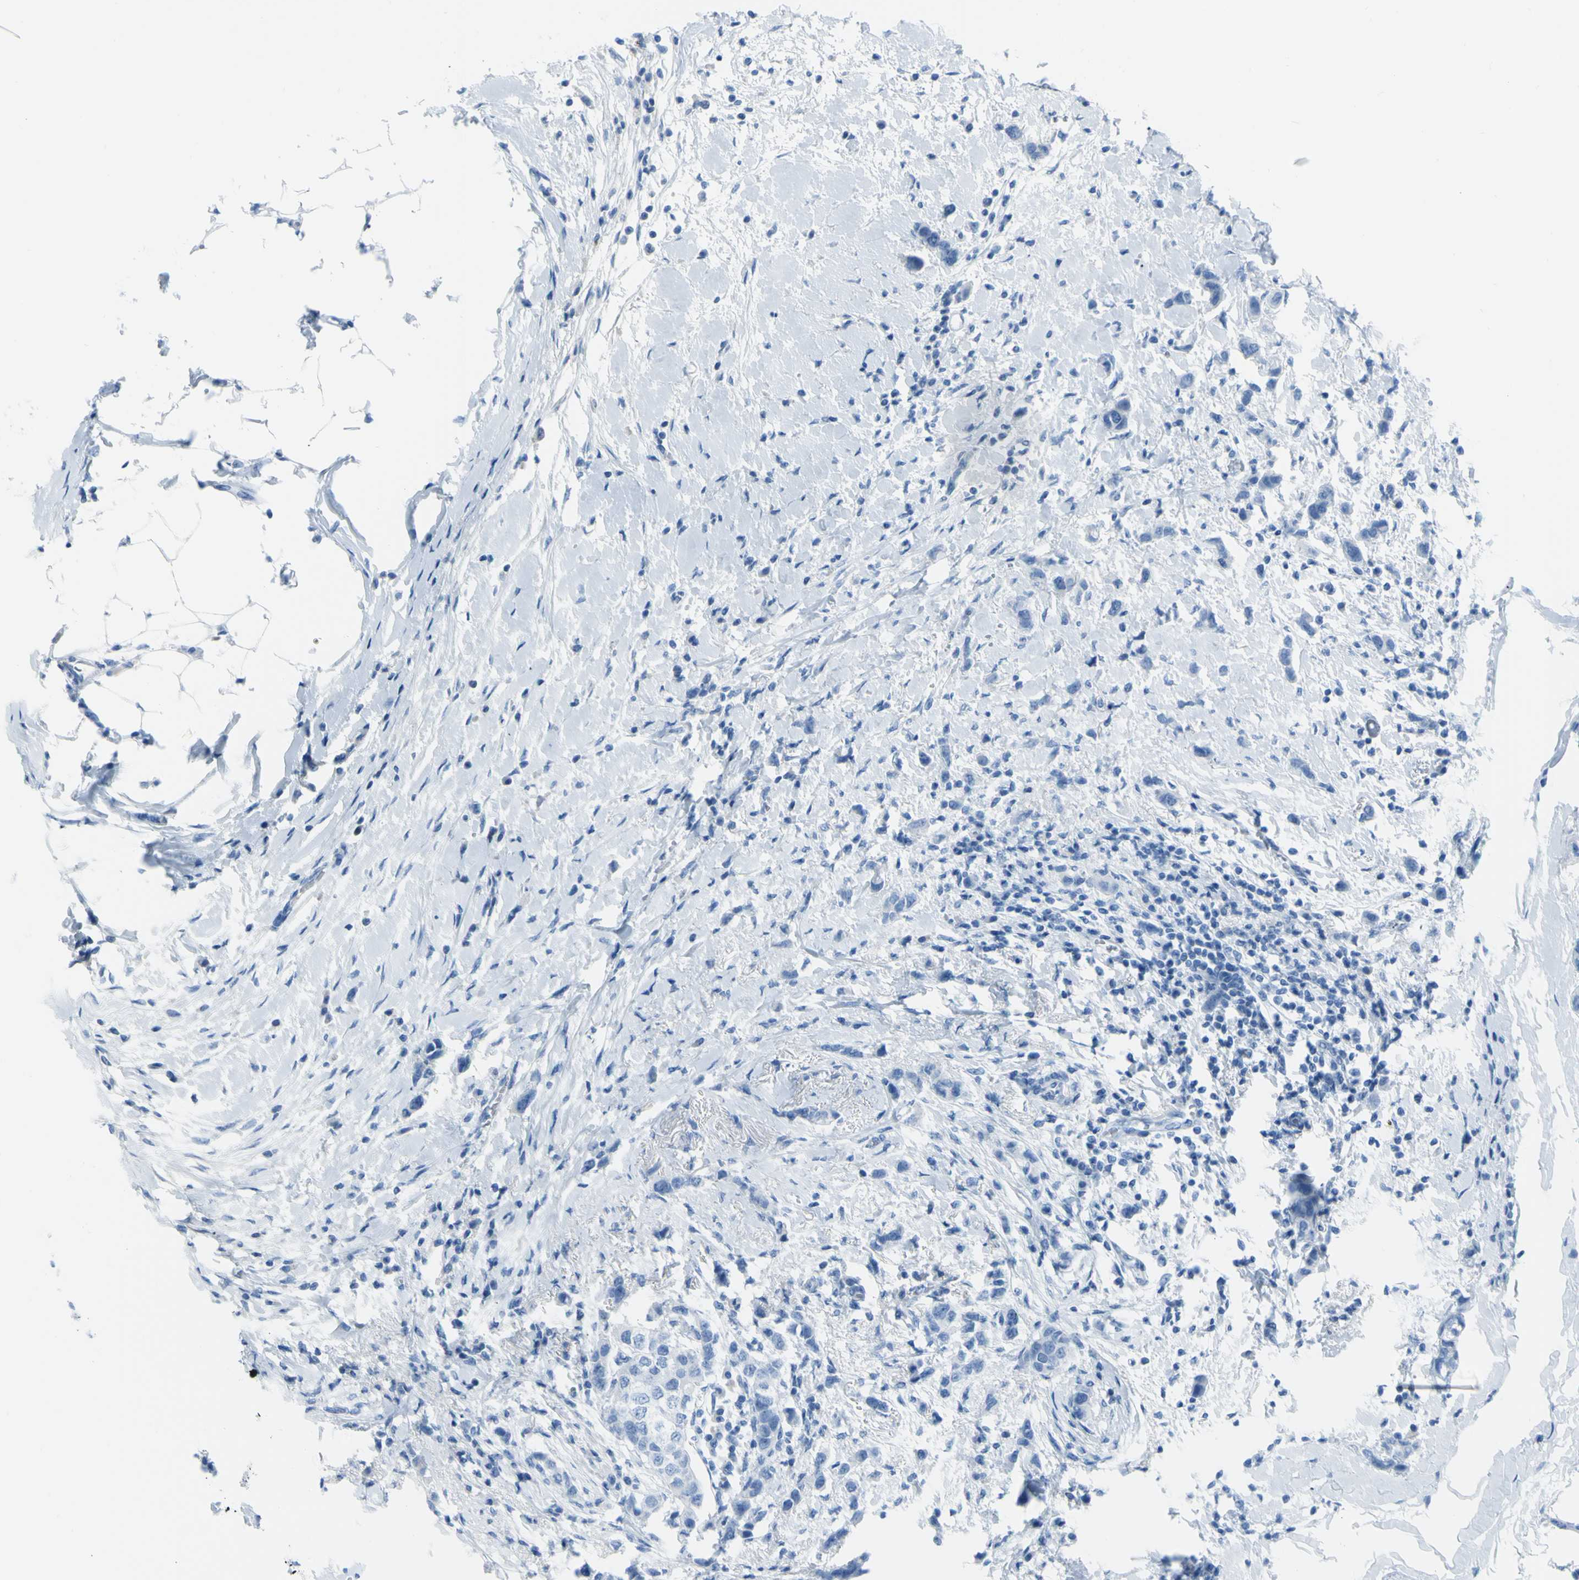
{"staining": {"intensity": "negative", "quantity": "none", "location": "none"}, "tissue": "breast cancer", "cell_type": "Tumor cells", "image_type": "cancer", "snomed": [{"axis": "morphology", "description": "Normal tissue, NOS"}, {"axis": "morphology", "description": "Duct carcinoma"}, {"axis": "topography", "description": "Breast"}], "caption": "A histopathology image of human intraductal carcinoma (breast) is negative for staining in tumor cells.", "gene": "TFPI2", "patient": {"sex": "female", "age": 50}}